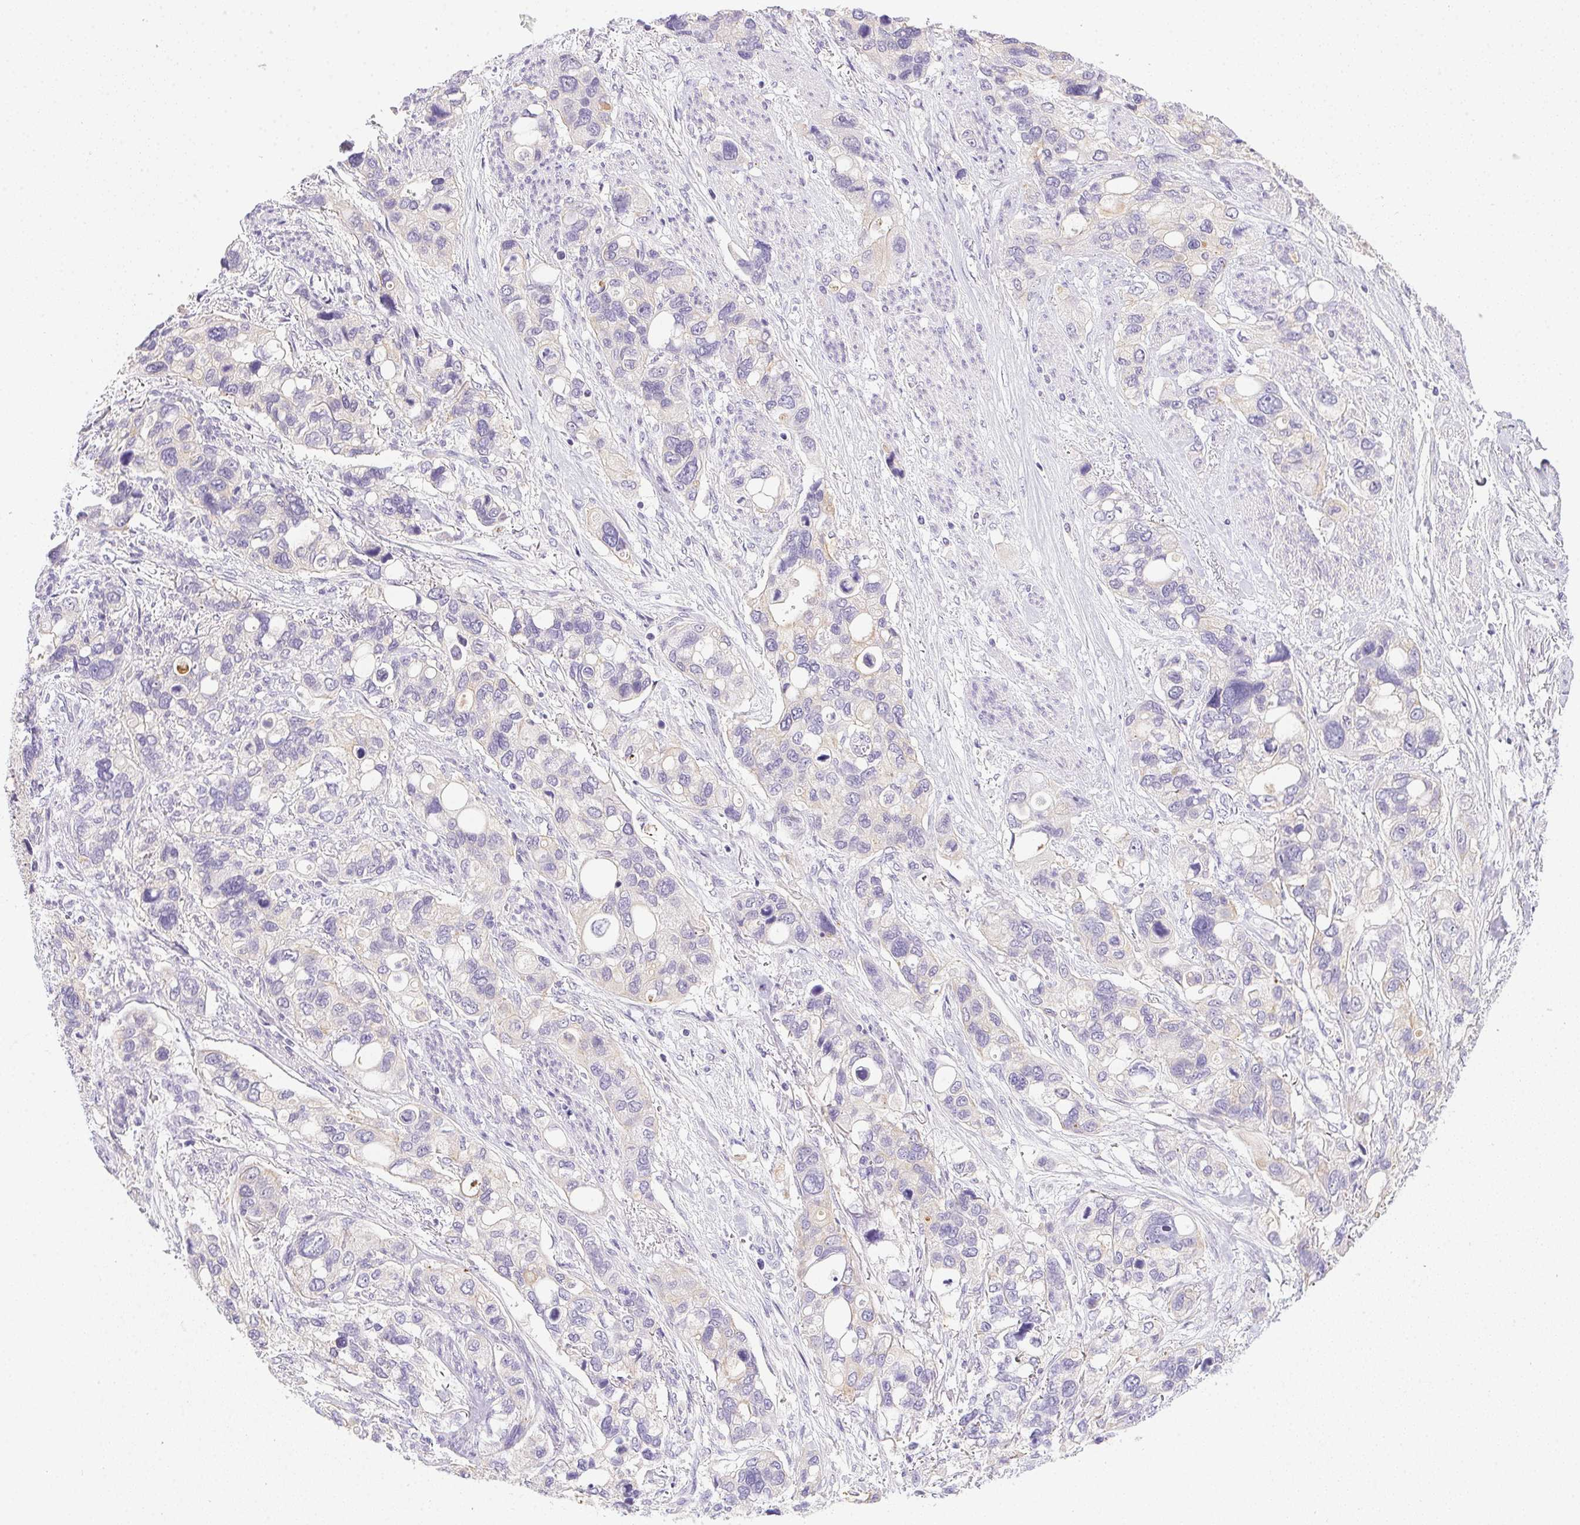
{"staining": {"intensity": "negative", "quantity": "none", "location": "none"}, "tissue": "stomach cancer", "cell_type": "Tumor cells", "image_type": "cancer", "snomed": [{"axis": "morphology", "description": "Adenocarcinoma, NOS"}, {"axis": "topography", "description": "Stomach, upper"}], "caption": "The immunohistochemistry (IHC) micrograph has no significant expression in tumor cells of adenocarcinoma (stomach) tissue. (Stains: DAB (3,3'-diaminobenzidine) immunohistochemistry with hematoxylin counter stain, Microscopy: brightfield microscopy at high magnification).", "gene": "SLC17A7", "patient": {"sex": "female", "age": 81}}